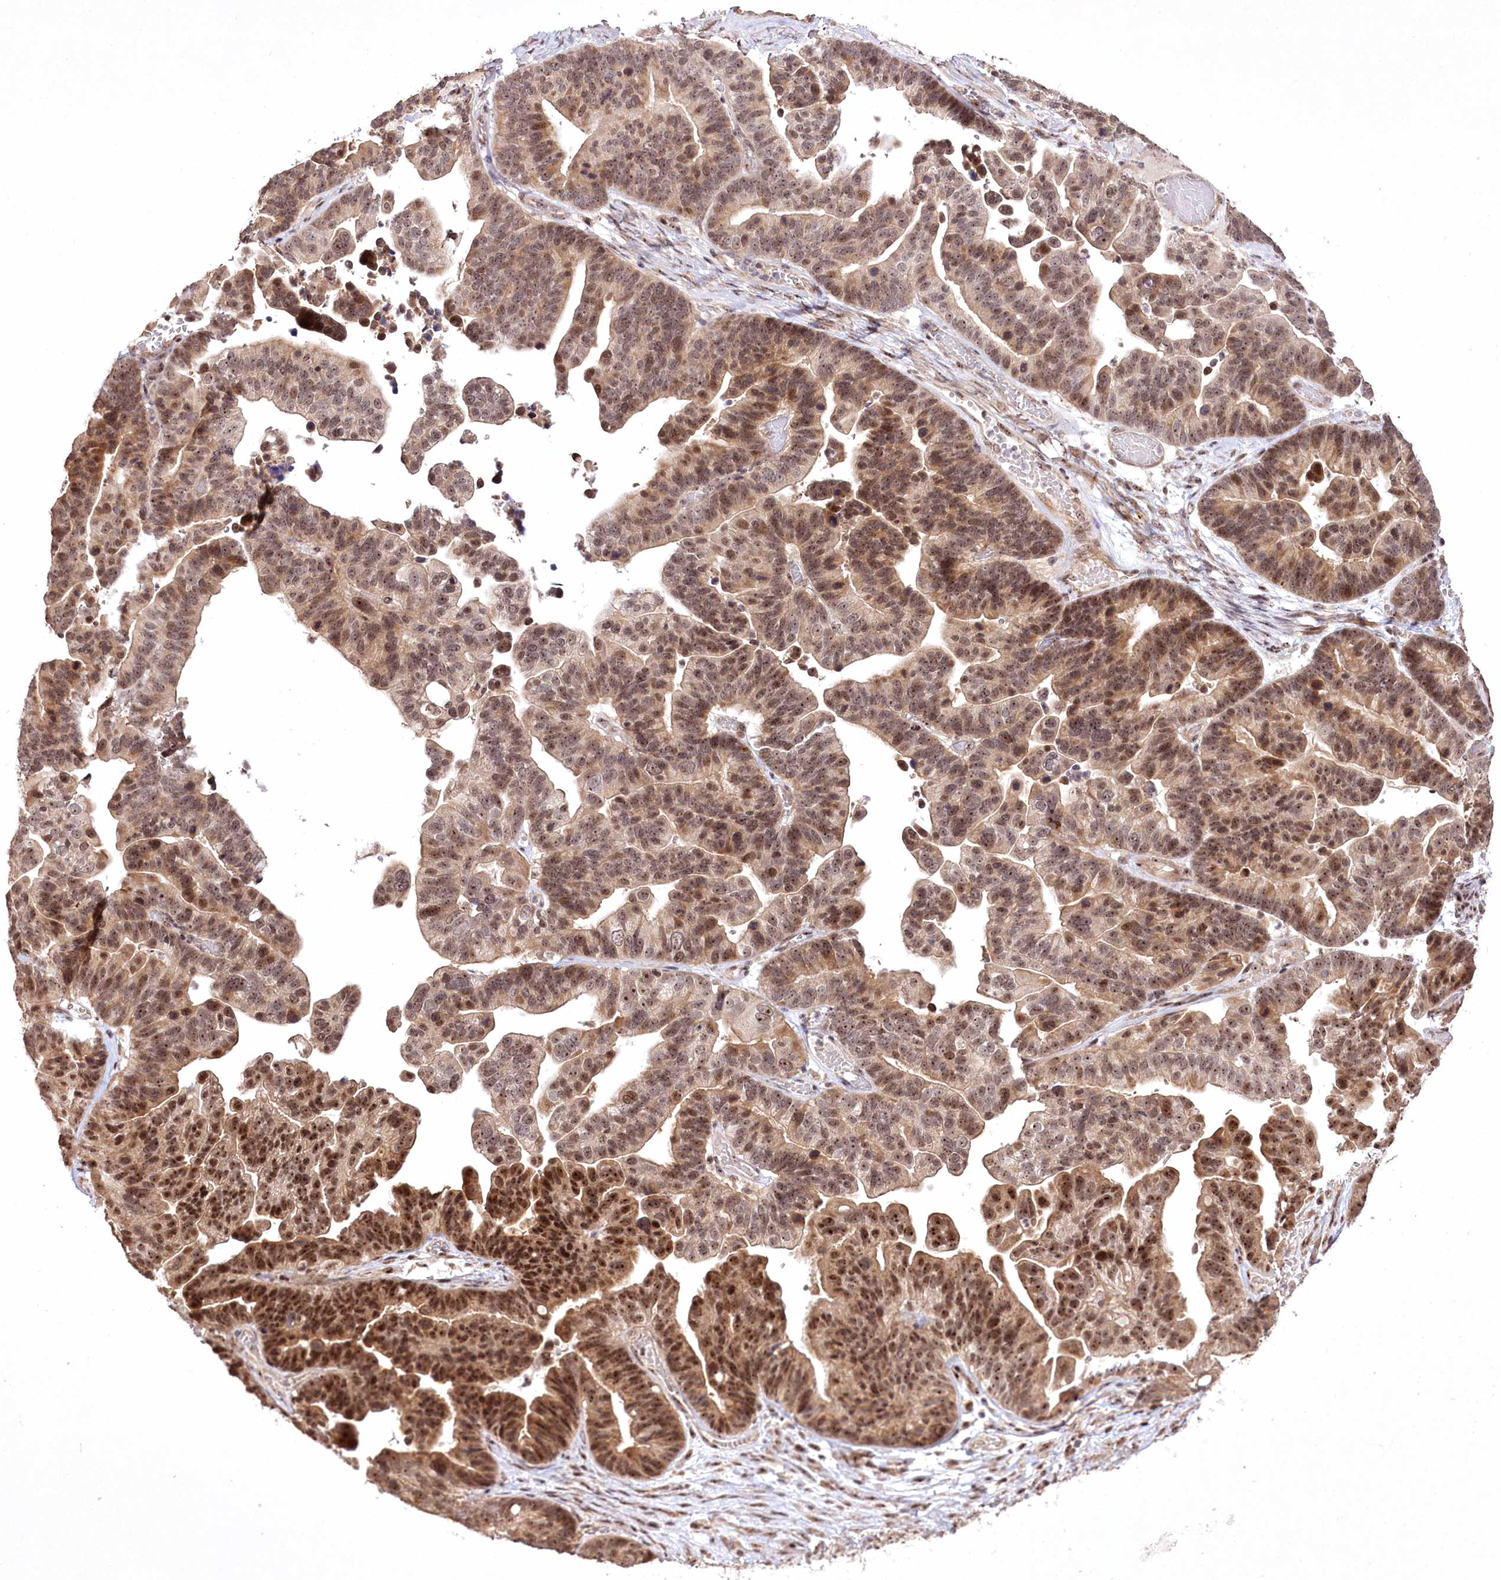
{"staining": {"intensity": "moderate", "quantity": ">75%", "location": "cytoplasmic/membranous,nuclear"}, "tissue": "ovarian cancer", "cell_type": "Tumor cells", "image_type": "cancer", "snomed": [{"axis": "morphology", "description": "Cystadenocarcinoma, serous, NOS"}, {"axis": "topography", "description": "Ovary"}], "caption": "Immunohistochemistry (DAB (3,3'-diaminobenzidine)) staining of ovarian cancer (serous cystadenocarcinoma) displays moderate cytoplasmic/membranous and nuclear protein expression in approximately >75% of tumor cells.", "gene": "CCDC59", "patient": {"sex": "female", "age": 56}}